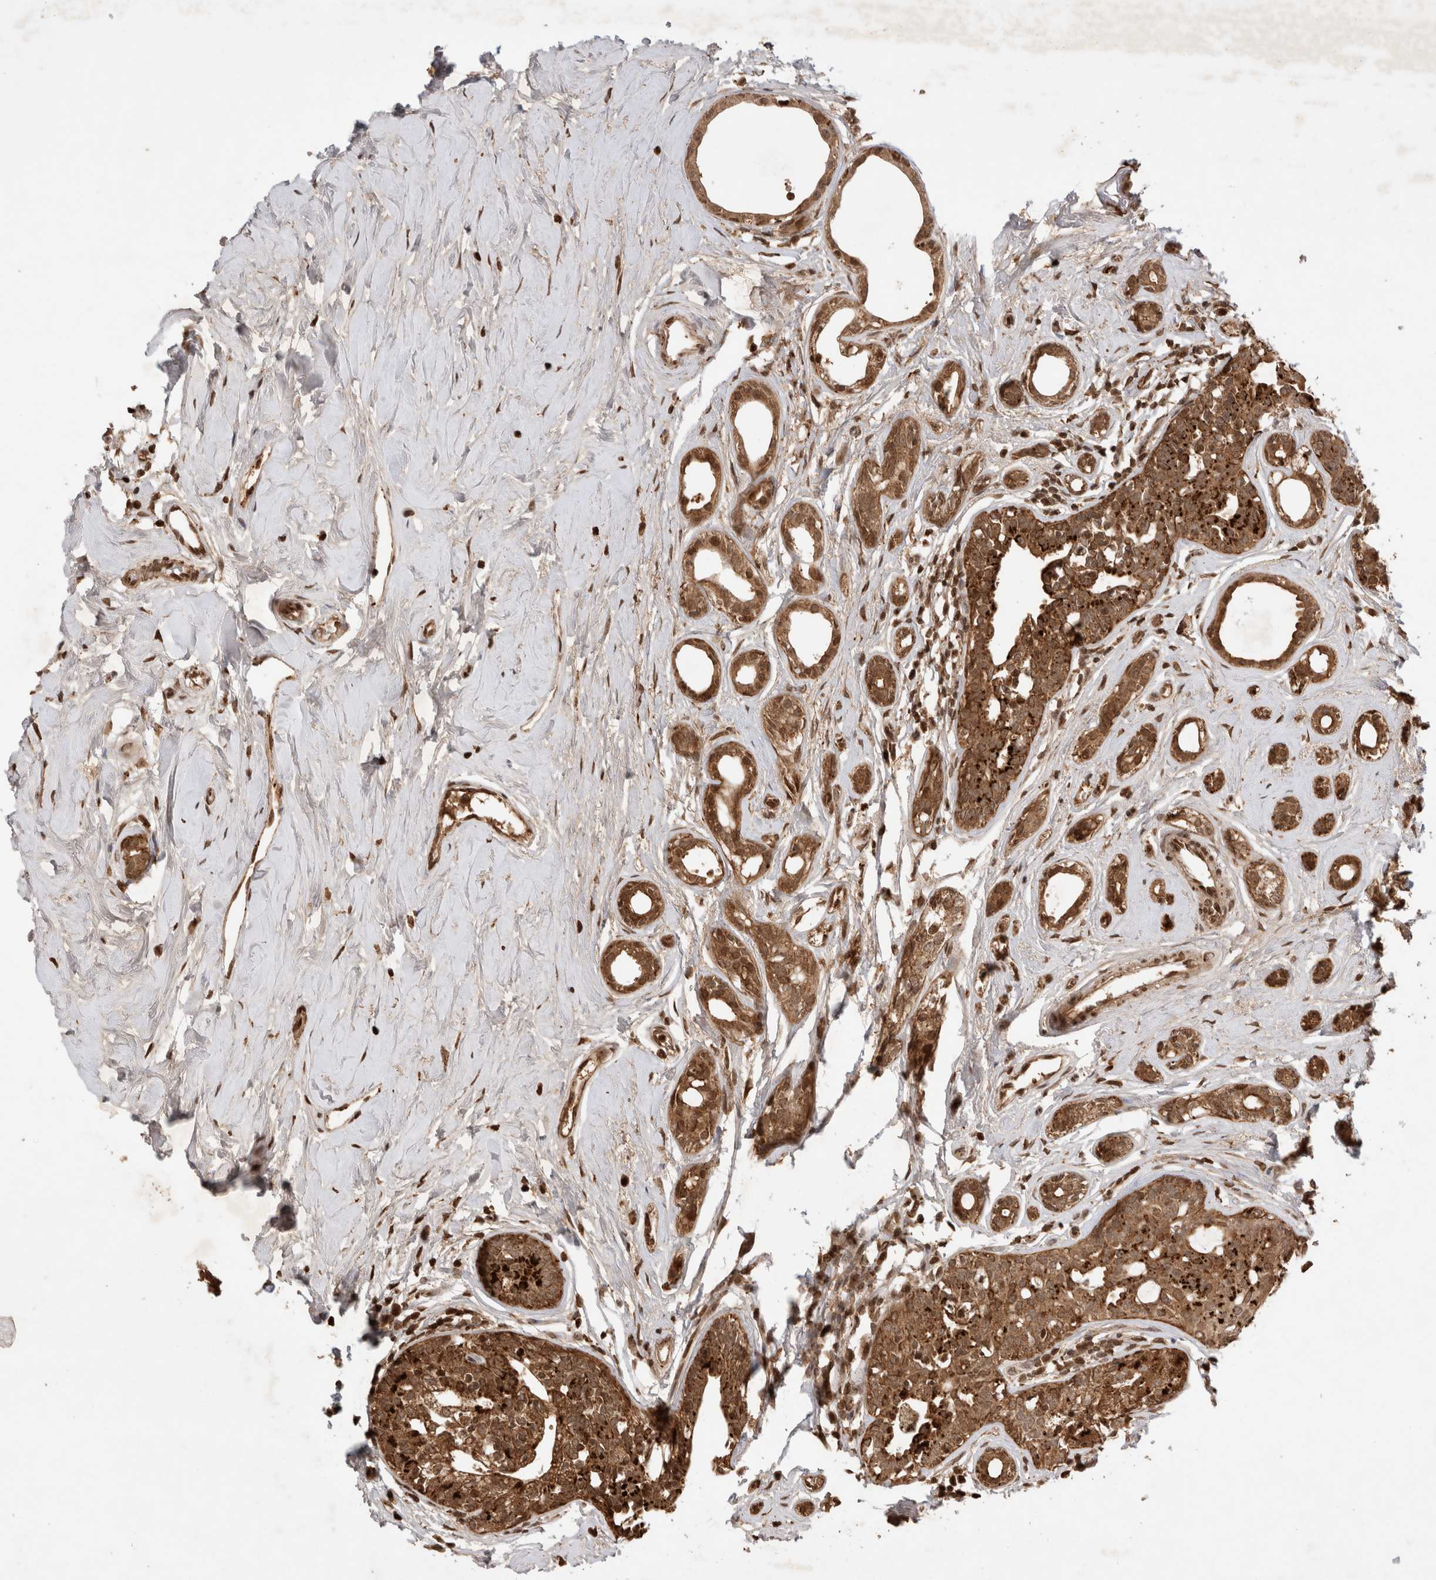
{"staining": {"intensity": "moderate", "quantity": ">75%", "location": "cytoplasmic/membranous"}, "tissue": "breast cancer", "cell_type": "Tumor cells", "image_type": "cancer", "snomed": [{"axis": "morphology", "description": "Duct carcinoma"}, {"axis": "topography", "description": "Breast"}], "caption": "A high-resolution image shows immunohistochemistry staining of breast cancer, which displays moderate cytoplasmic/membranous expression in approximately >75% of tumor cells.", "gene": "FAM221A", "patient": {"sex": "female", "age": 55}}